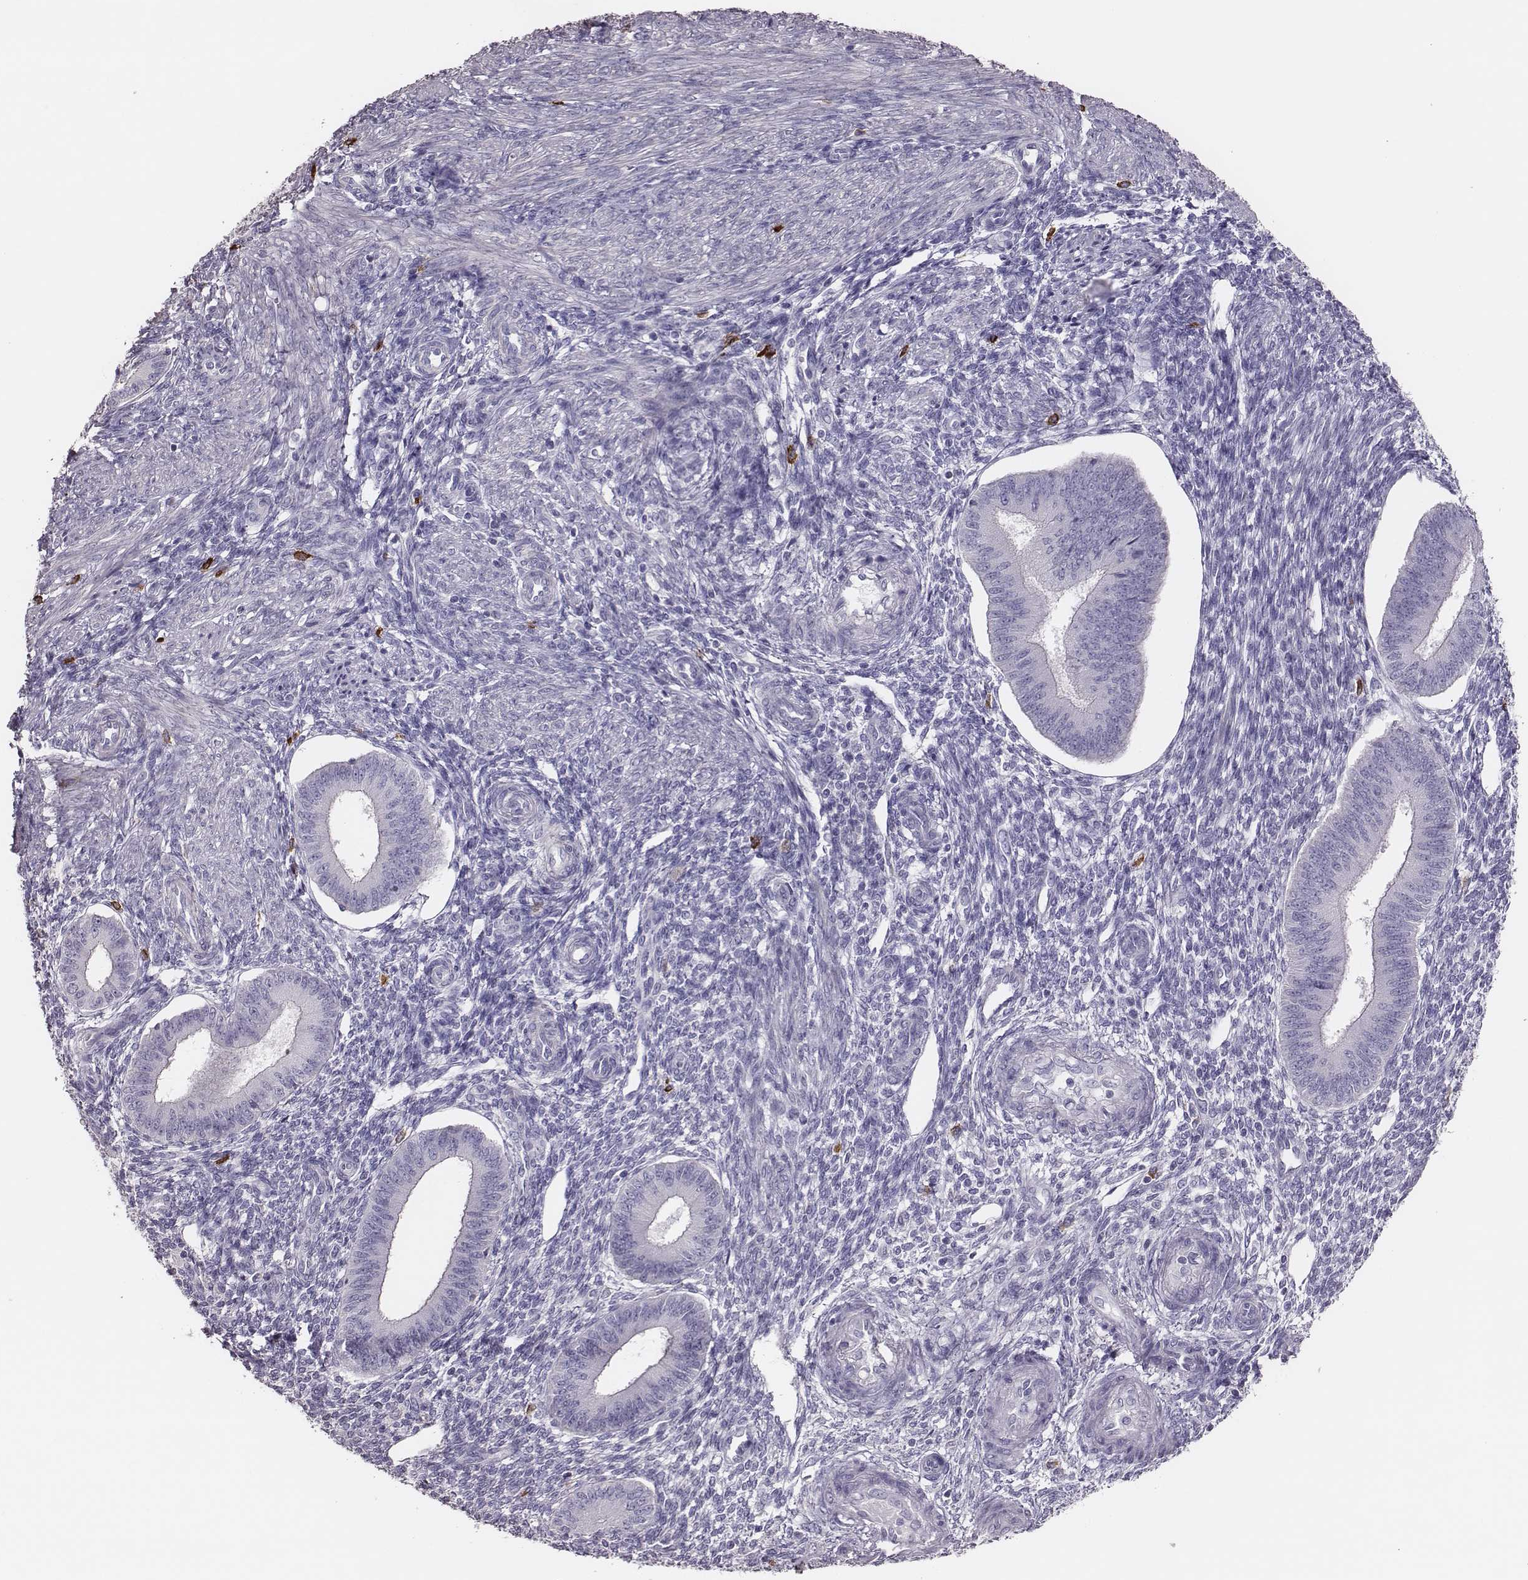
{"staining": {"intensity": "negative", "quantity": "none", "location": "none"}, "tissue": "endometrium", "cell_type": "Cells in endometrial stroma", "image_type": "normal", "snomed": [{"axis": "morphology", "description": "Normal tissue, NOS"}, {"axis": "topography", "description": "Endometrium"}], "caption": "DAB immunohistochemical staining of normal endometrium demonstrates no significant expression in cells in endometrial stroma.", "gene": "P2RY10", "patient": {"sex": "female", "age": 39}}